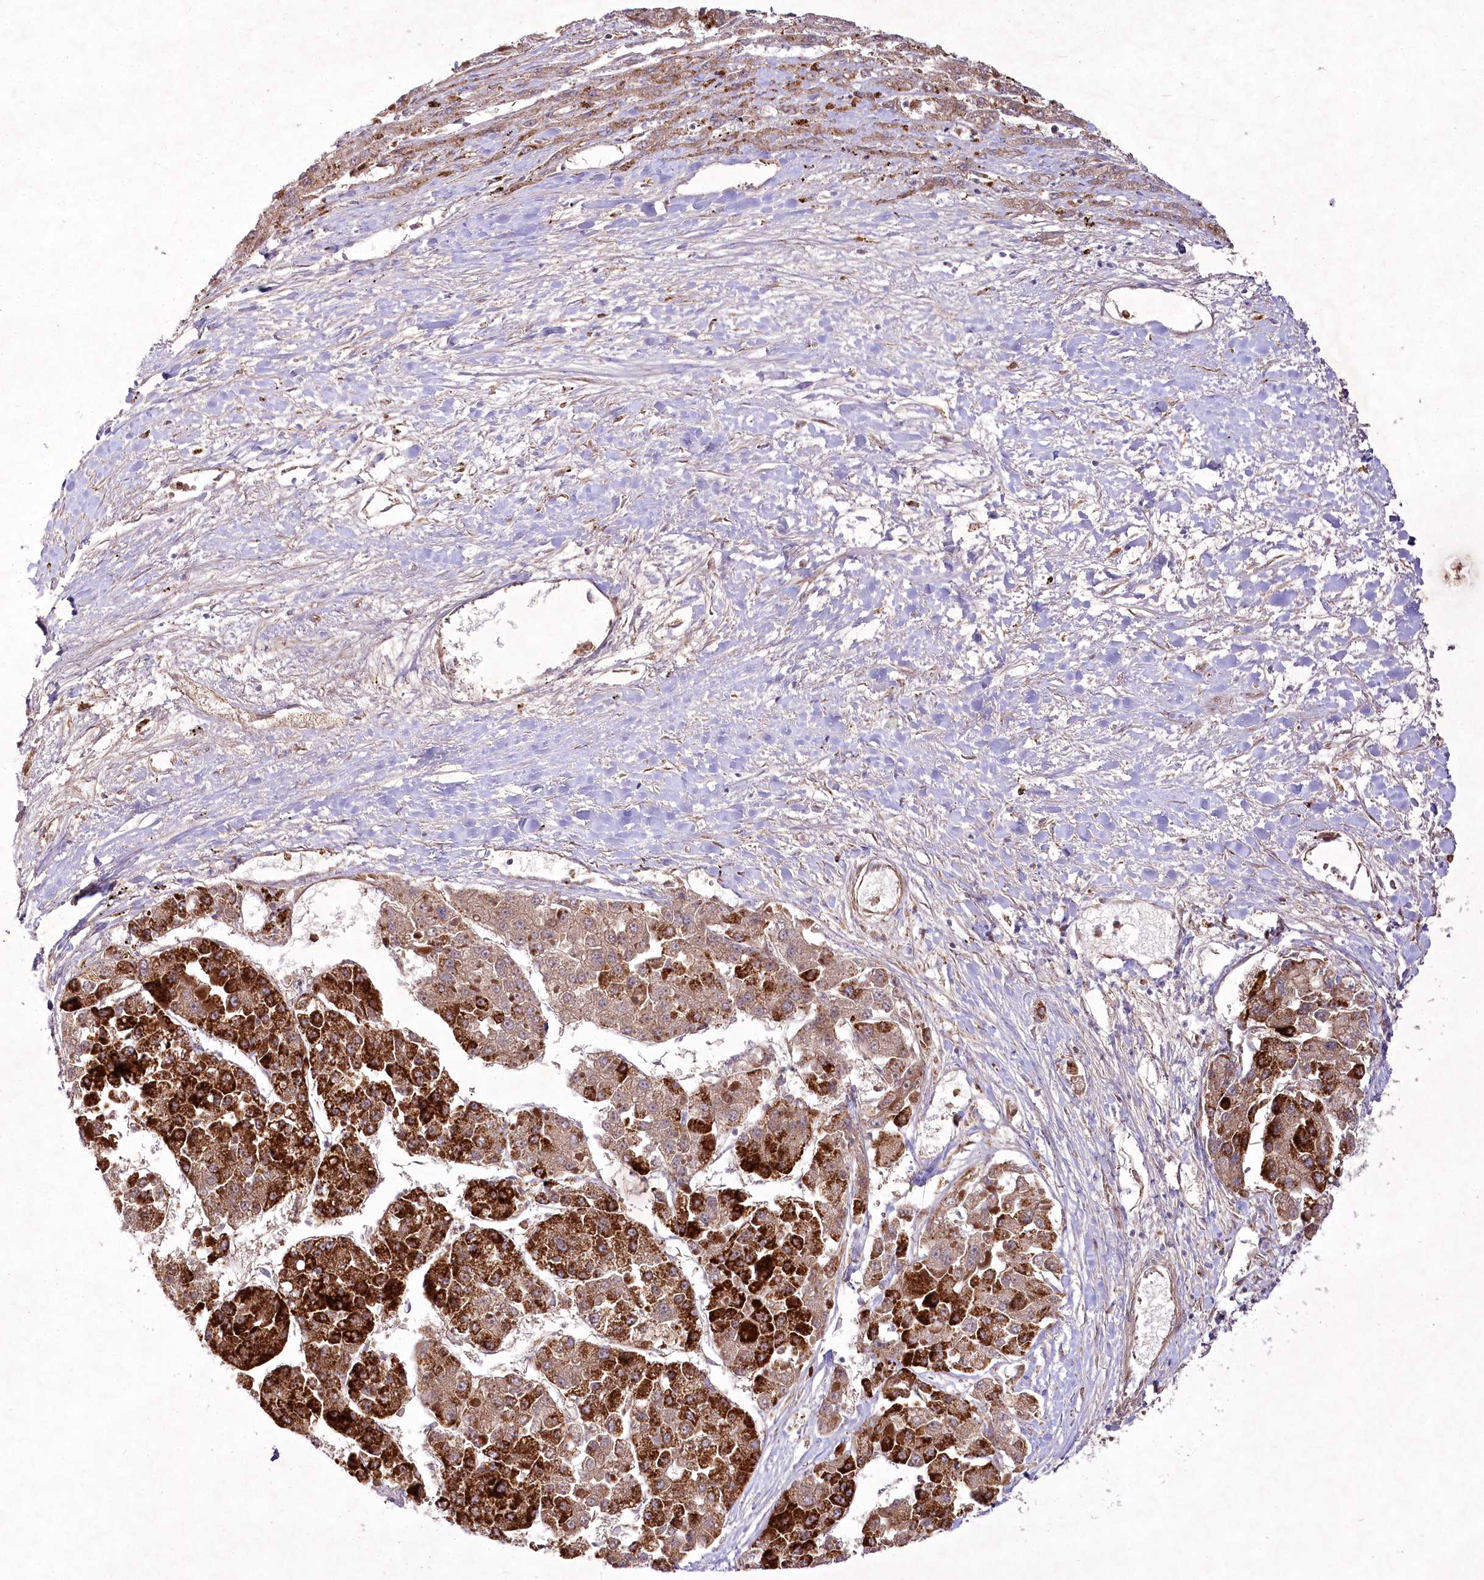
{"staining": {"intensity": "strong", "quantity": "25%-75%", "location": "cytoplasmic/membranous"}, "tissue": "liver cancer", "cell_type": "Tumor cells", "image_type": "cancer", "snomed": [{"axis": "morphology", "description": "Carcinoma, Hepatocellular, NOS"}, {"axis": "topography", "description": "Liver"}], "caption": "Protein expression analysis of human liver cancer (hepatocellular carcinoma) reveals strong cytoplasmic/membranous staining in about 25%-75% of tumor cells.", "gene": "PSTK", "patient": {"sex": "female", "age": 73}}